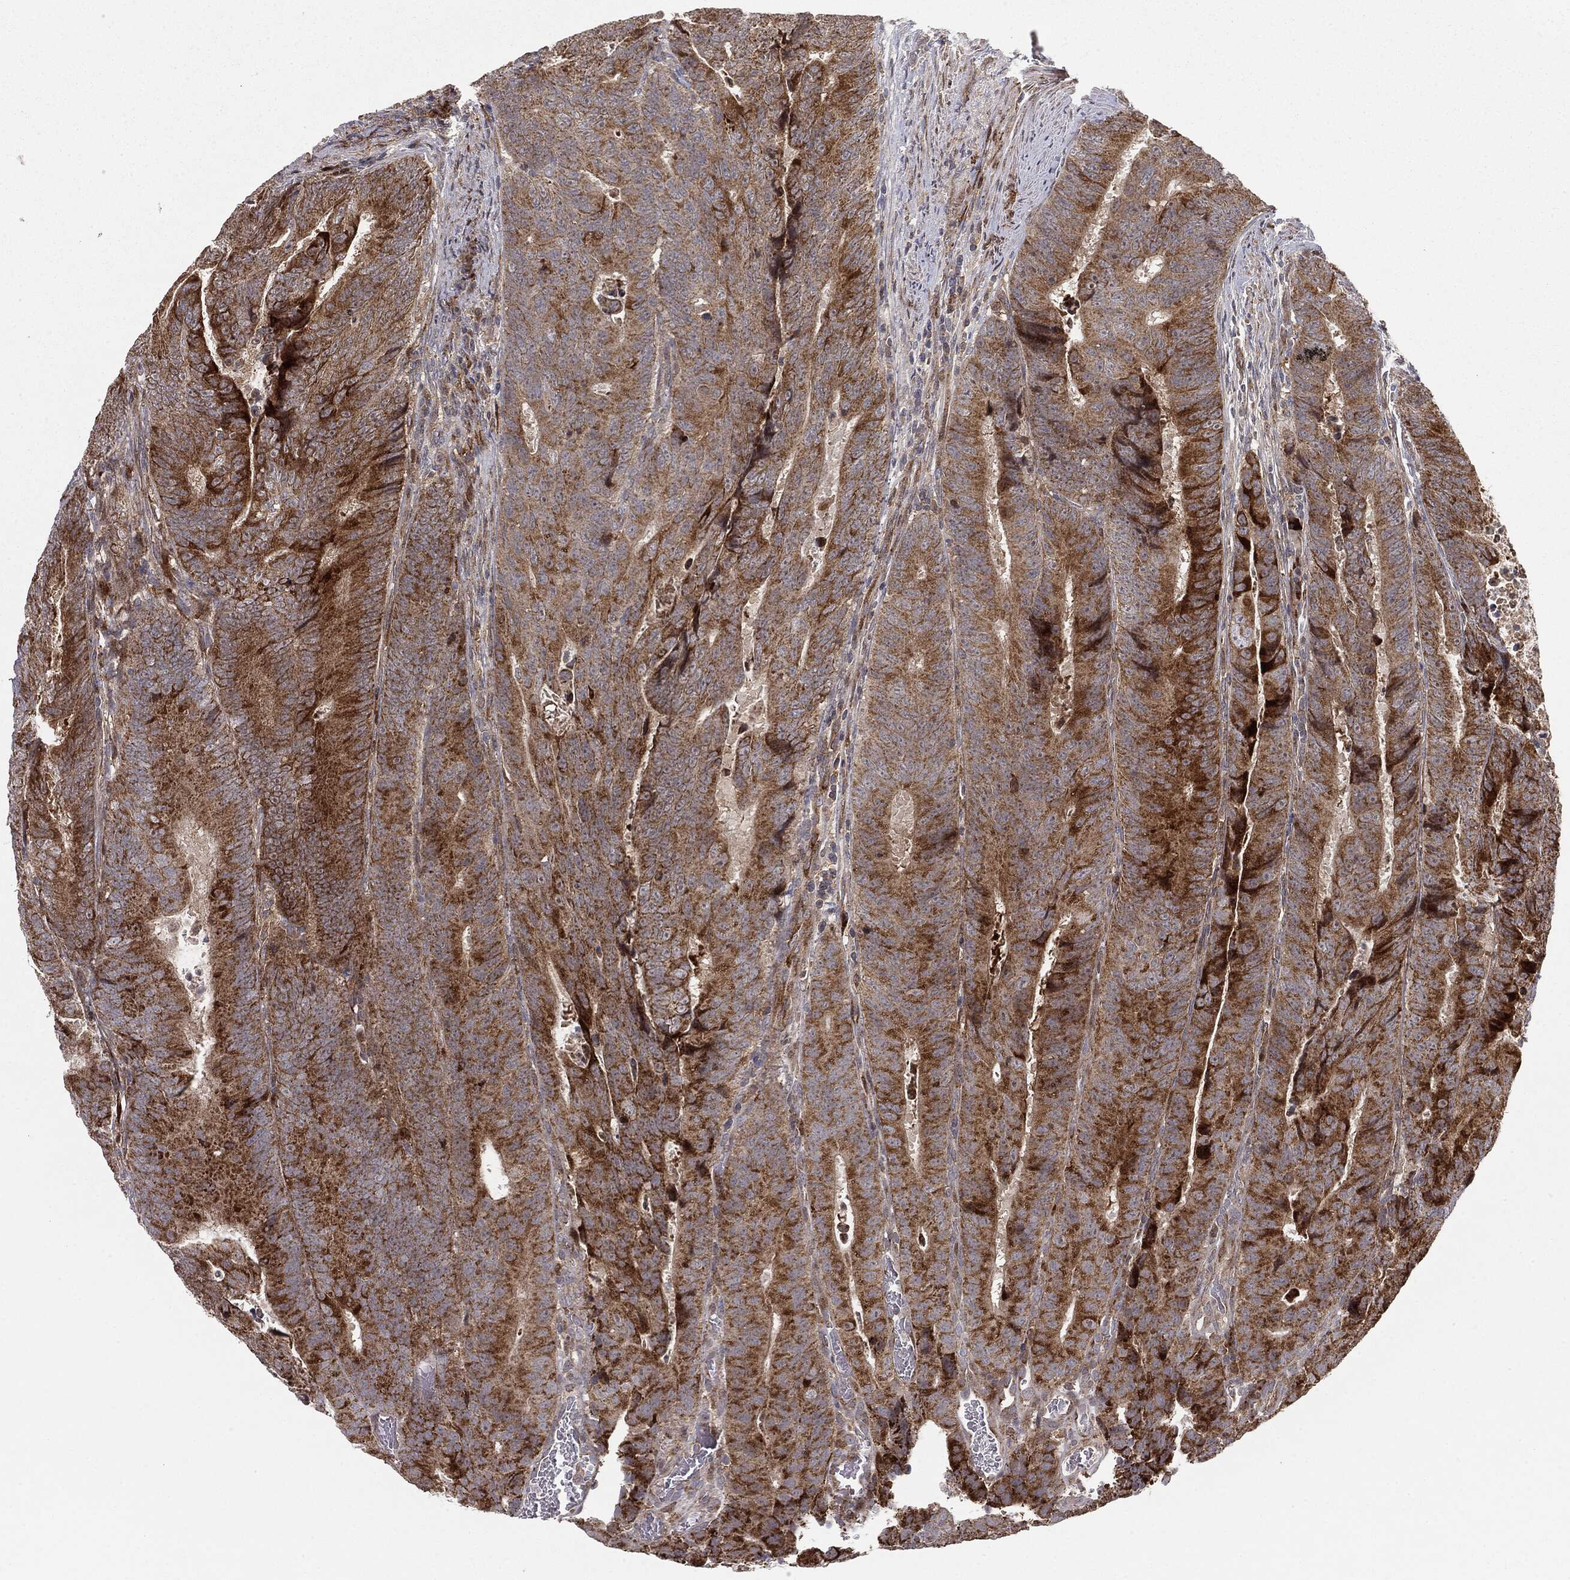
{"staining": {"intensity": "strong", "quantity": "25%-75%", "location": "cytoplasmic/membranous"}, "tissue": "colorectal cancer", "cell_type": "Tumor cells", "image_type": "cancer", "snomed": [{"axis": "morphology", "description": "Adenocarcinoma, NOS"}, {"axis": "topography", "description": "Colon"}], "caption": "Protein expression analysis of adenocarcinoma (colorectal) demonstrates strong cytoplasmic/membranous expression in about 25%-75% of tumor cells. (DAB IHC with brightfield microscopy, high magnification).", "gene": "PTEN", "patient": {"sex": "female", "age": 48}}